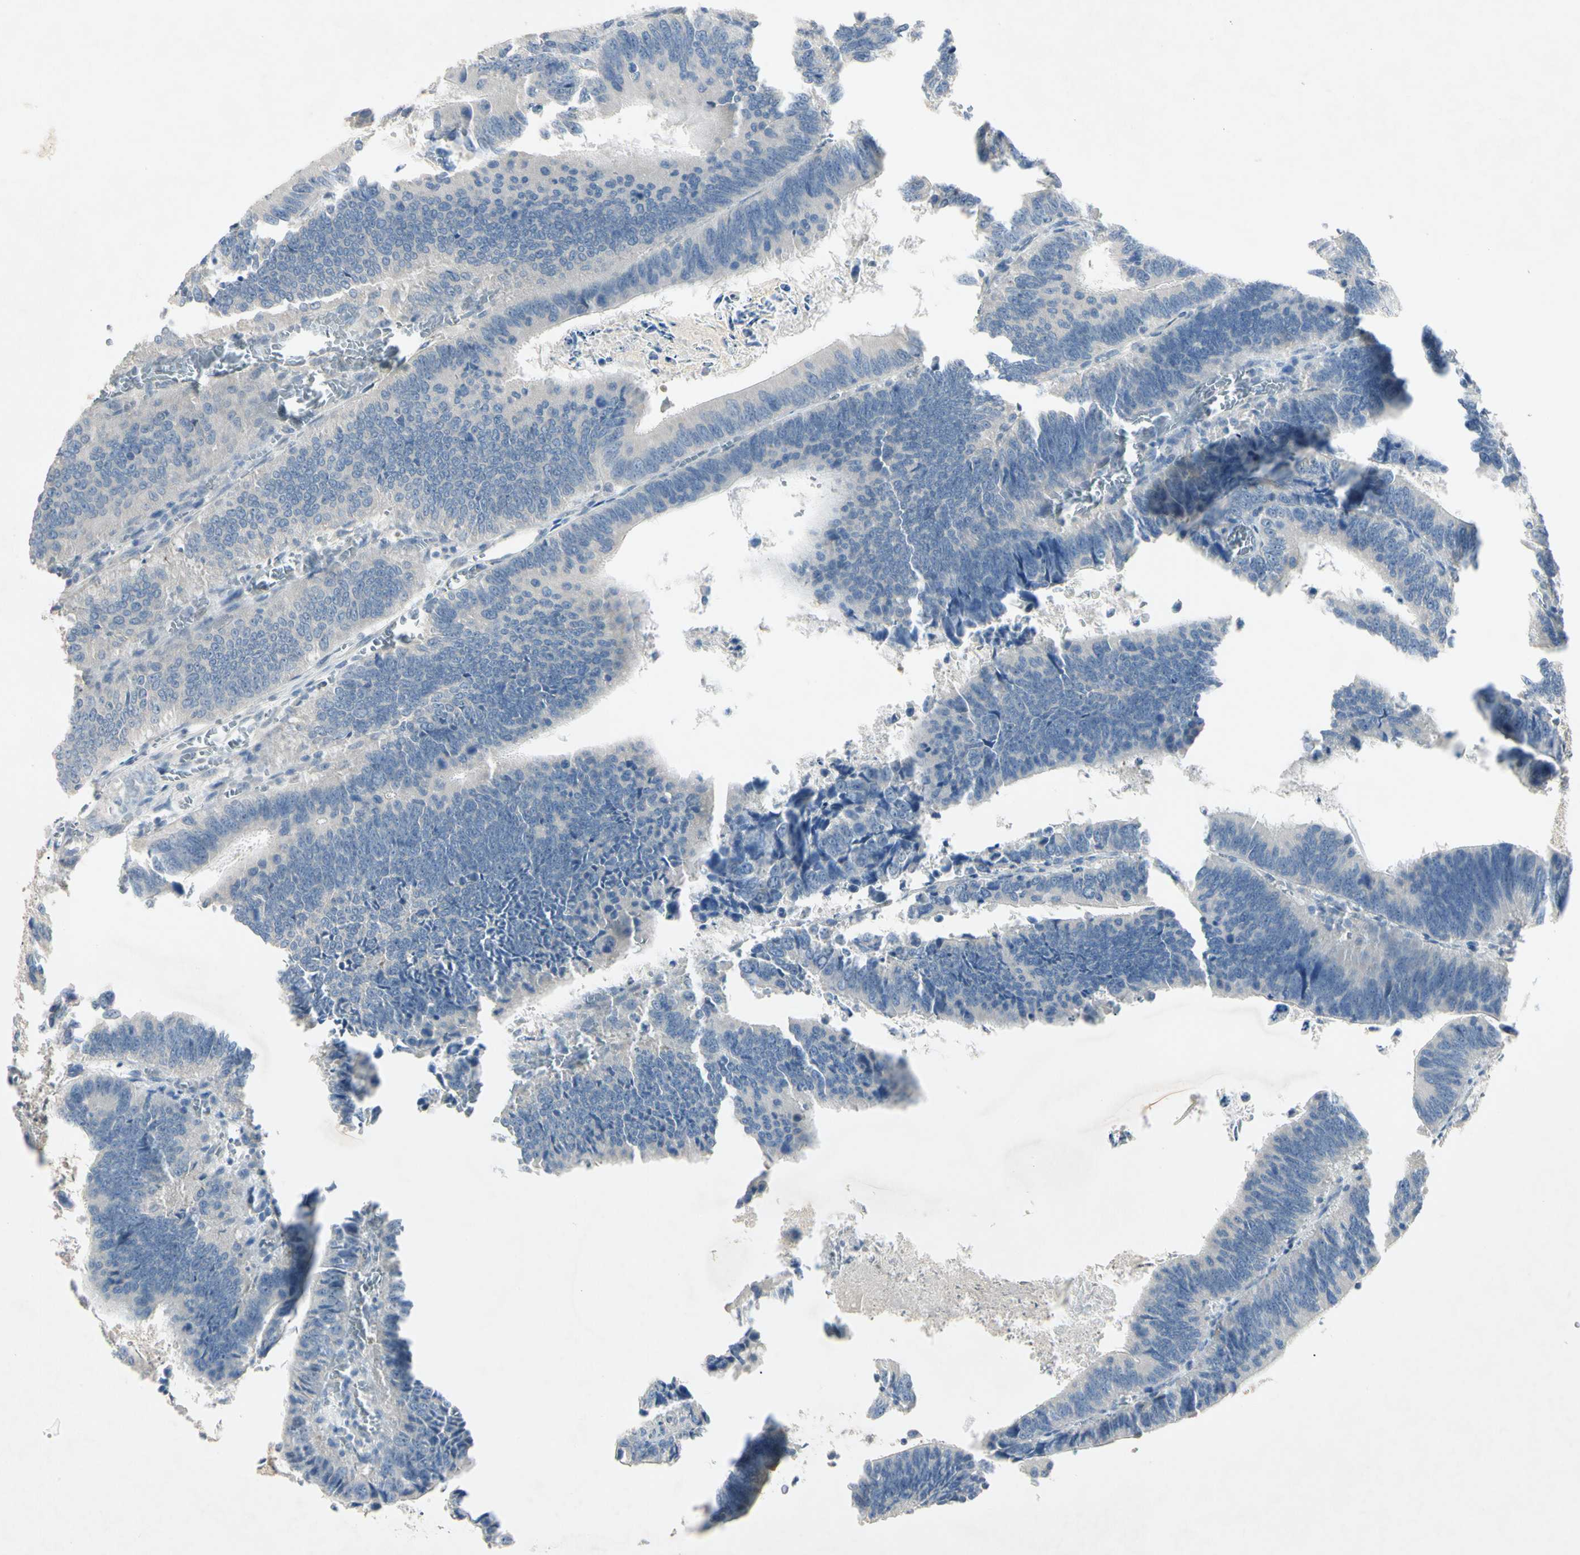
{"staining": {"intensity": "negative", "quantity": "none", "location": "none"}, "tissue": "colorectal cancer", "cell_type": "Tumor cells", "image_type": "cancer", "snomed": [{"axis": "morphology", "description": "Adenocarcinoma, NOS"}, {"axis": "topography", "description": "Colon"}], "caption": "High power microscopy histopathology image of an IHC photomicrograph of colorectal adenocarcinoma, revealing no significant staining in tumor cells.", "gene": "PRSS21", "patient": {"sex": "male", "age": 72}}